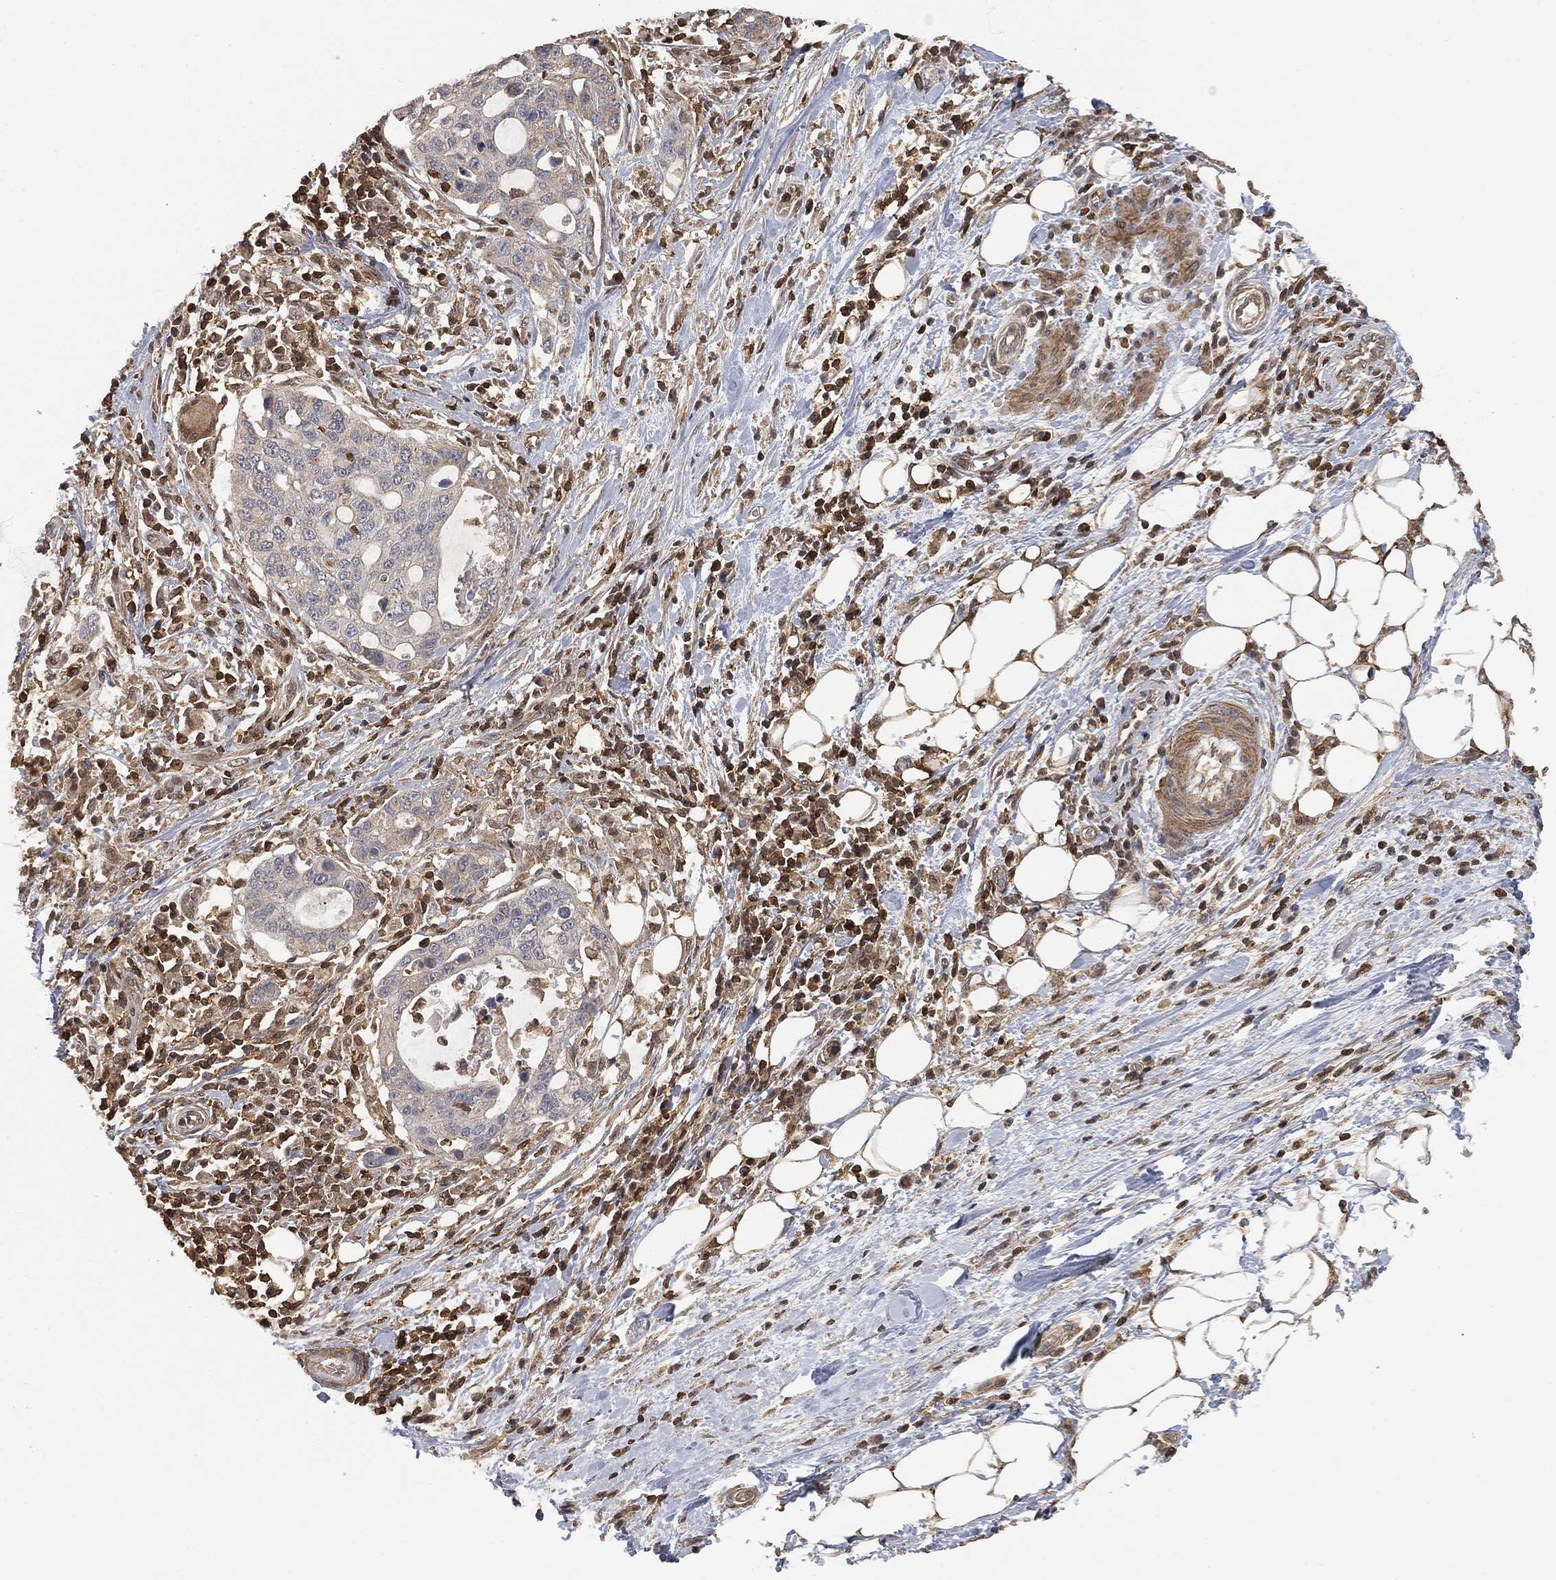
{"staining": {"intensity": "negative", "quantity": "none", "location": "none"}, "tissue": "stomach cancer", "cell_type": "Tumor cells", "image_type": "cancer", "snomed": [{"axis": "morphology", "description": "Adenocarcinoma, NOS"}, {"axis": "topography", "description": "Stomach"}], "caption": "High power microscopy histopathology image of an immunohistochemistry histopathology image of stomach cancer (adenocarcinoma), revealing no significant expression in tumor cells. (DAB (3,3'-diaminobenzidine) immunohistochemistry with hematoxylin counter stain).", "gene": "PSMB10", "patient": {"sex": "male", "age": 54}}